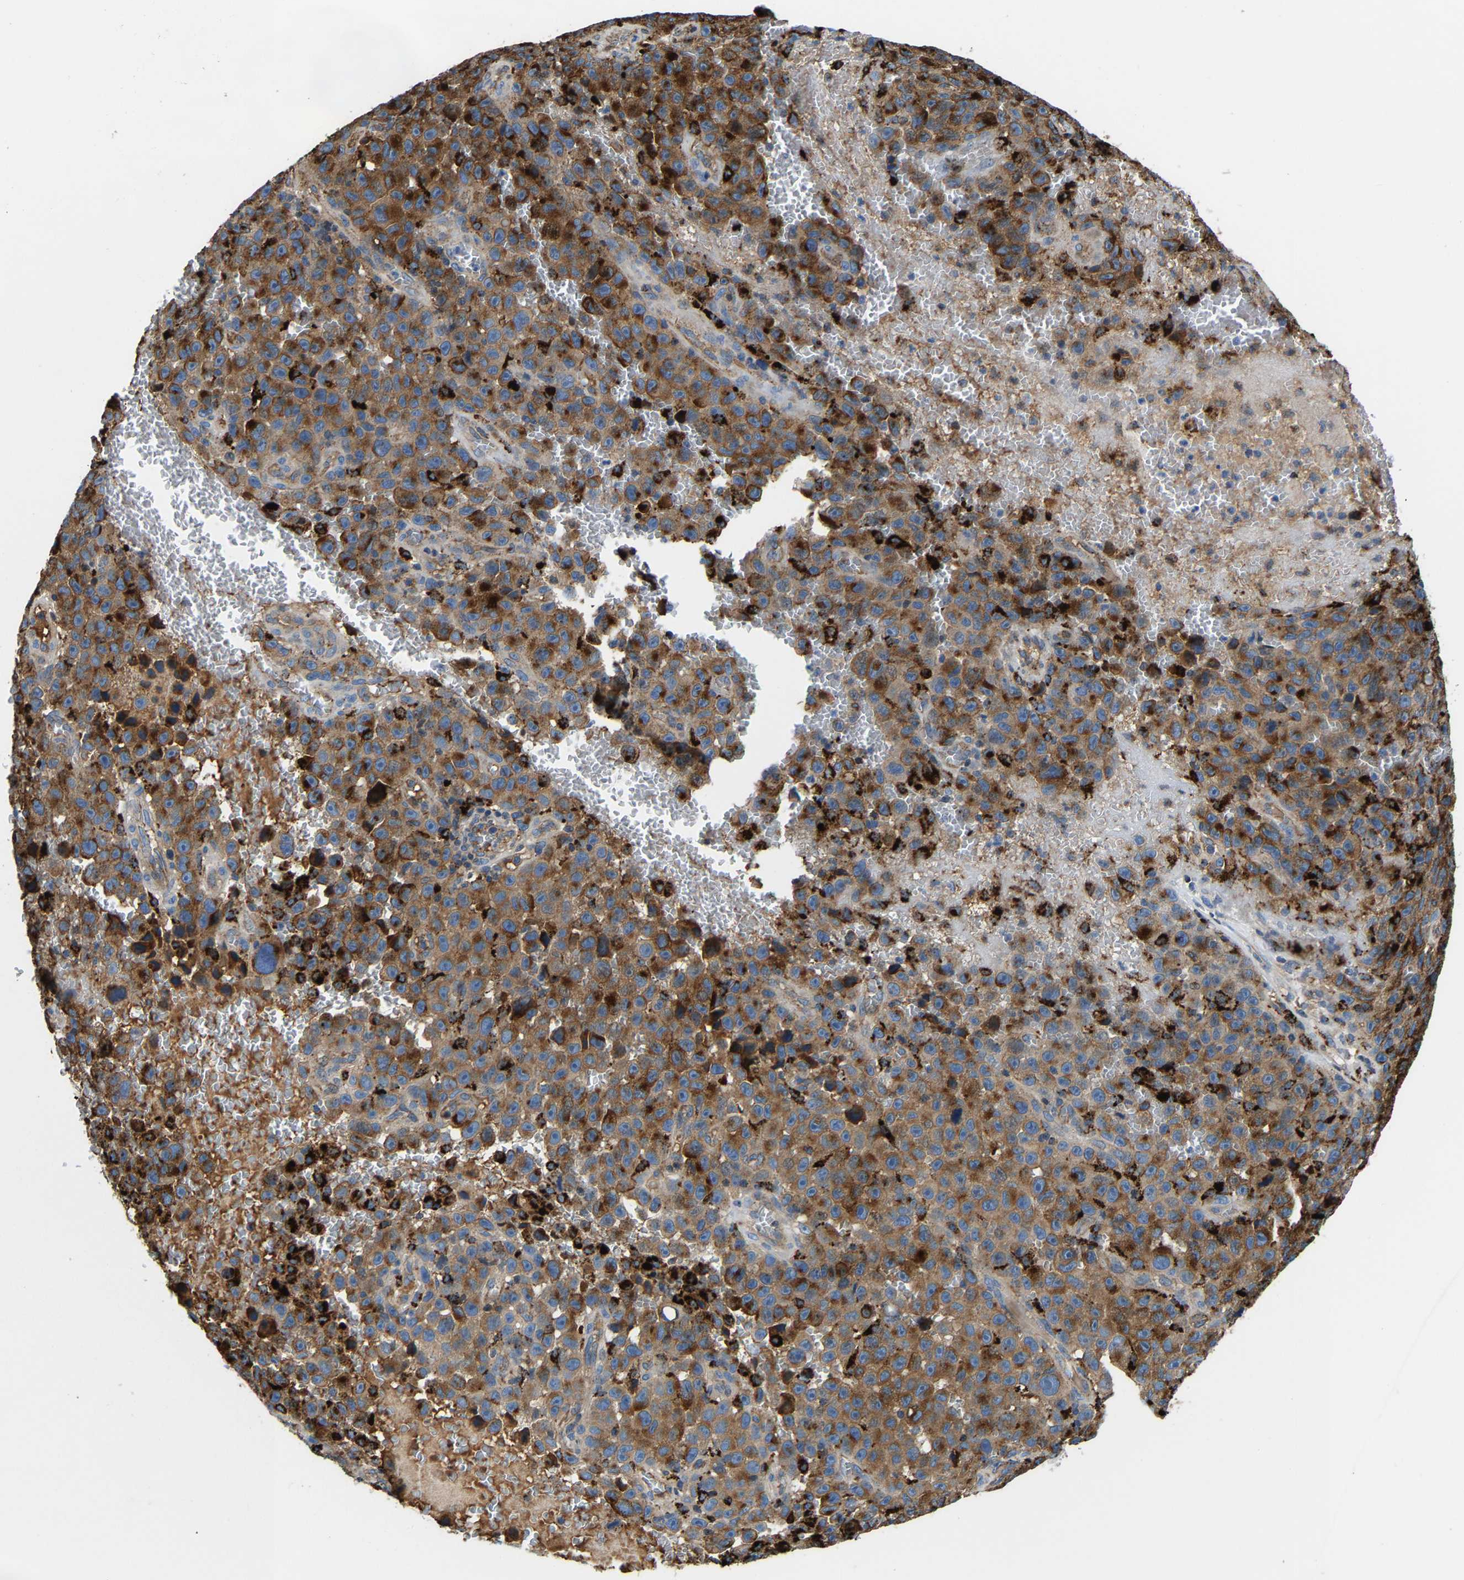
{"staining": {"intensity": "strong", "quantity": ">75%", "location": "cytoplasmic/membranous"}, "tissue": "melanoma", "cell_type": "Tumor cells", "image_type": "cancer", "snomed": [{"axis": "morphology", "description": "Malignant melanoma, NOS"}, {"axis": "topography", "description": "Skin"}], "caption": "DAB (3,3'-diaminobenzidine) immunohistochemical staining of human malignant melanoma shows strong cytoplasmic/membranous protein staining in about >75% of tumor cells.", "gene": "DPP7", "patient": {"sex": "female", "age": 82}}